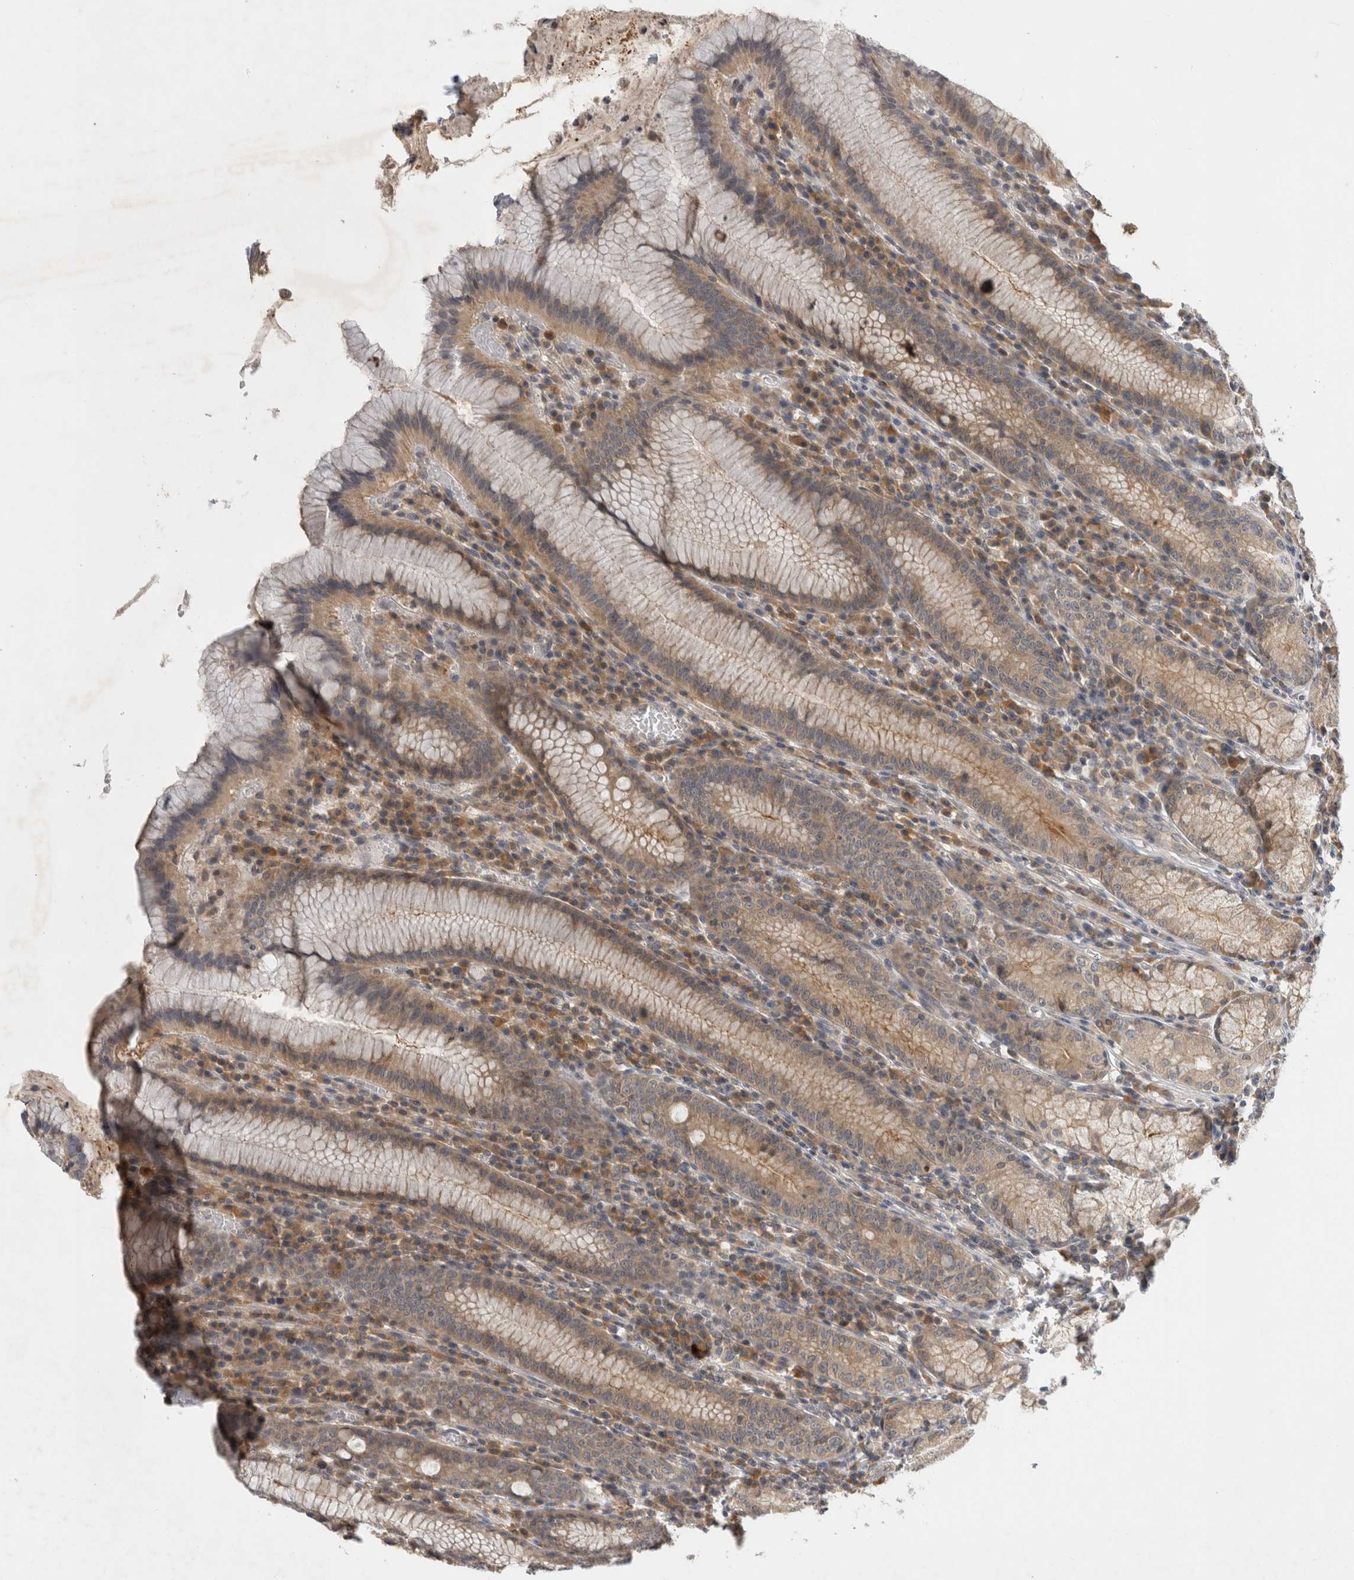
{"staining": {"intensity": "weak", "quantity": ">75%", "location": "cytoplasmic/membranous"}, "tissue": "stomach", "cell_type": "Glandular cells", "image_type": "normal", "snomed": [{"axis": "morphology", "description": "Normal tissue, NOS"}, {"axis": "topography", "description": "Stomach"}], "caption": "Immunohistochemistry image of unremarkable stomach: stomach stained using IHC reveals low levels of weak protein expression localized specifically in the cytoplasmic/membranous of glandular cells, appearing as a cytoplasmic/membranous brown color.", "gene": "AASDHPPT", "patient": {"sex": "male", "age": 55}}